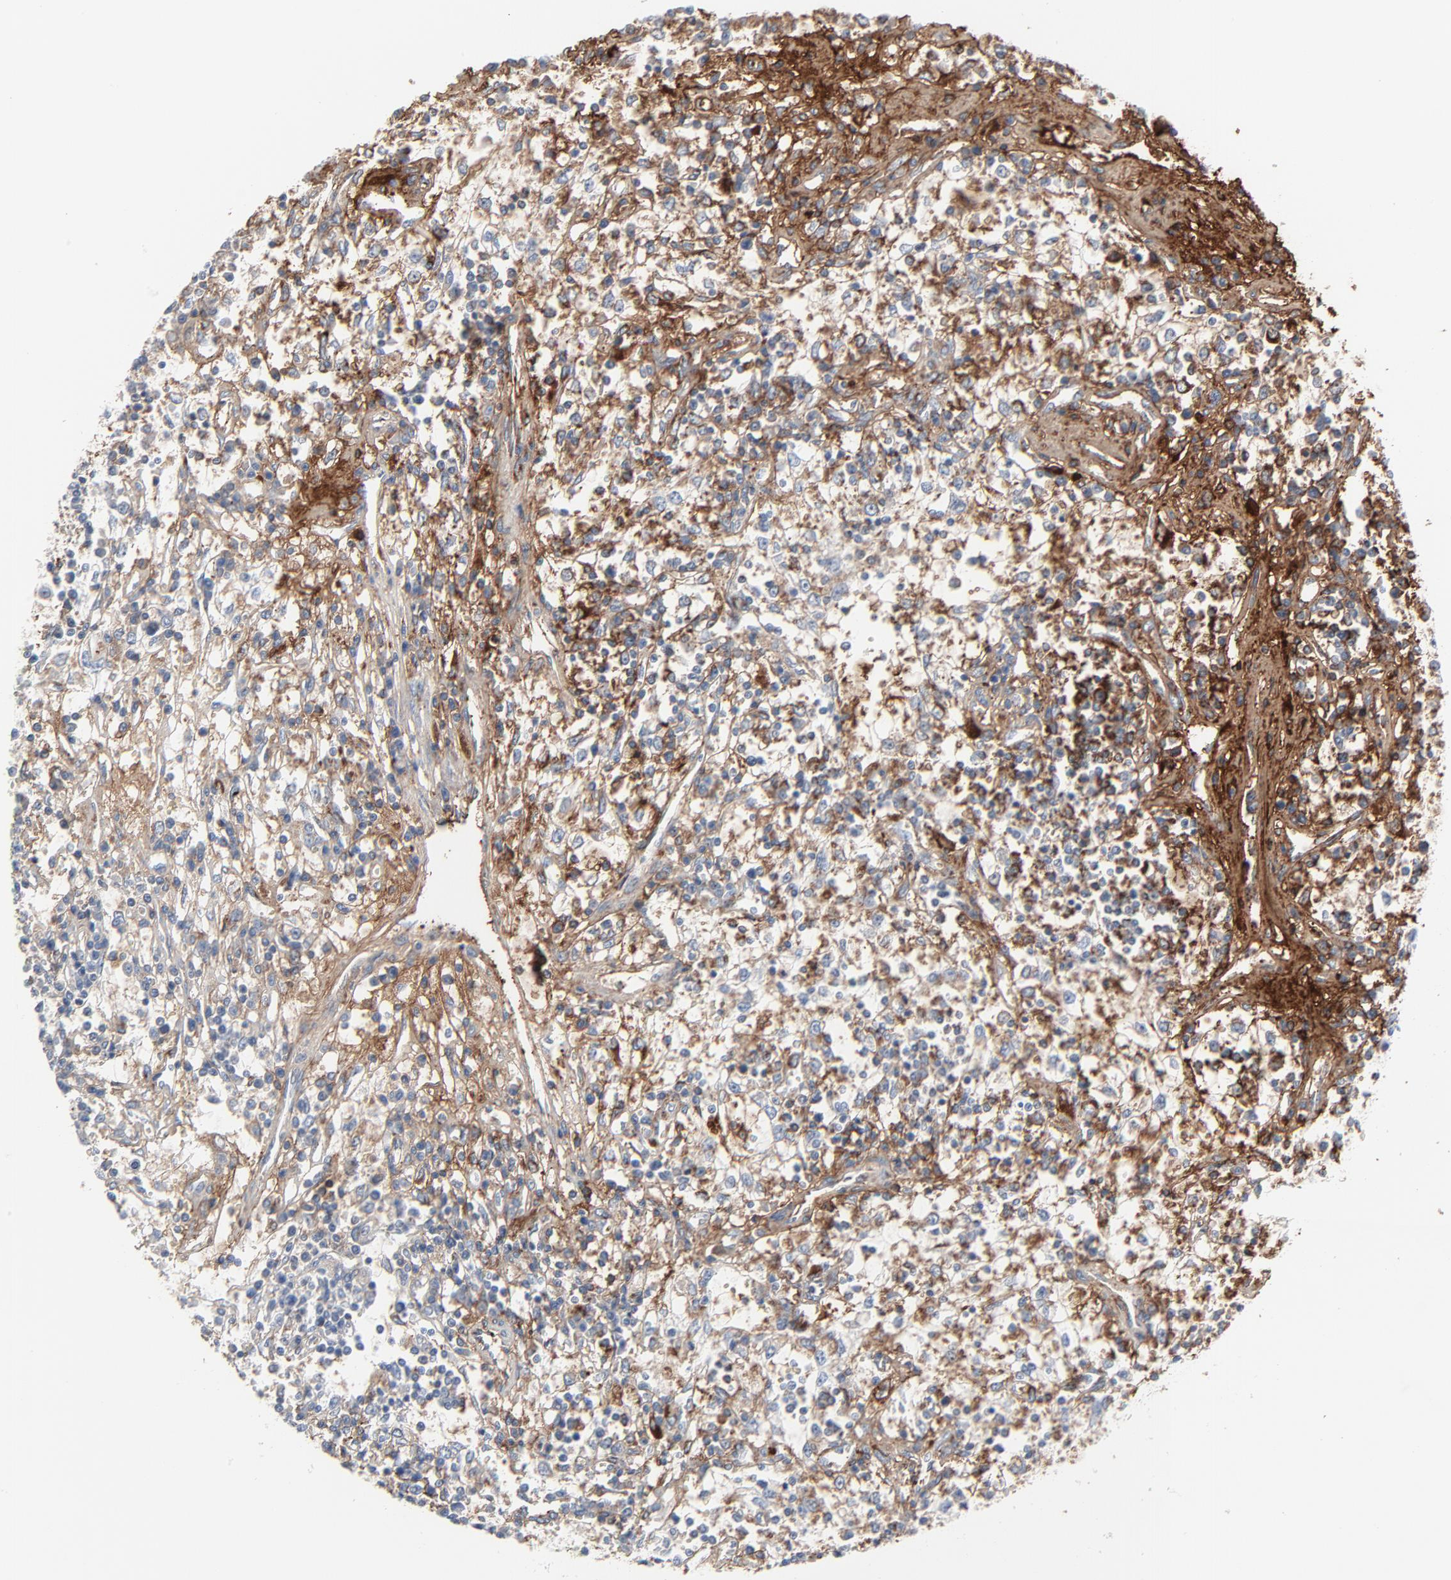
{"staining": {"intensity": "moderate", "quantity": "25%-75%", "location": "cytoplasmic/membranous"}, "tissue": "renal cancer", "cell_type": "Tumor cells", "image_type": "cancer", "snomed": [{"axis": "morphology", "description": "Adenocarcinoma, NOS"}, {"axis": "topography", "description": "Kidney"}], "caption": "An immunohistochemistry (IHC) micrograph of tumor tissue is shown. Protein staining in brown highlights moderate cytoplasmic/membranous positivity in renal cancer (adenocarcinoma) within tumor cells. Nuclei are stained in blue.", "gene": "BGN", "patient": {"sex": "male", "age": 82}}